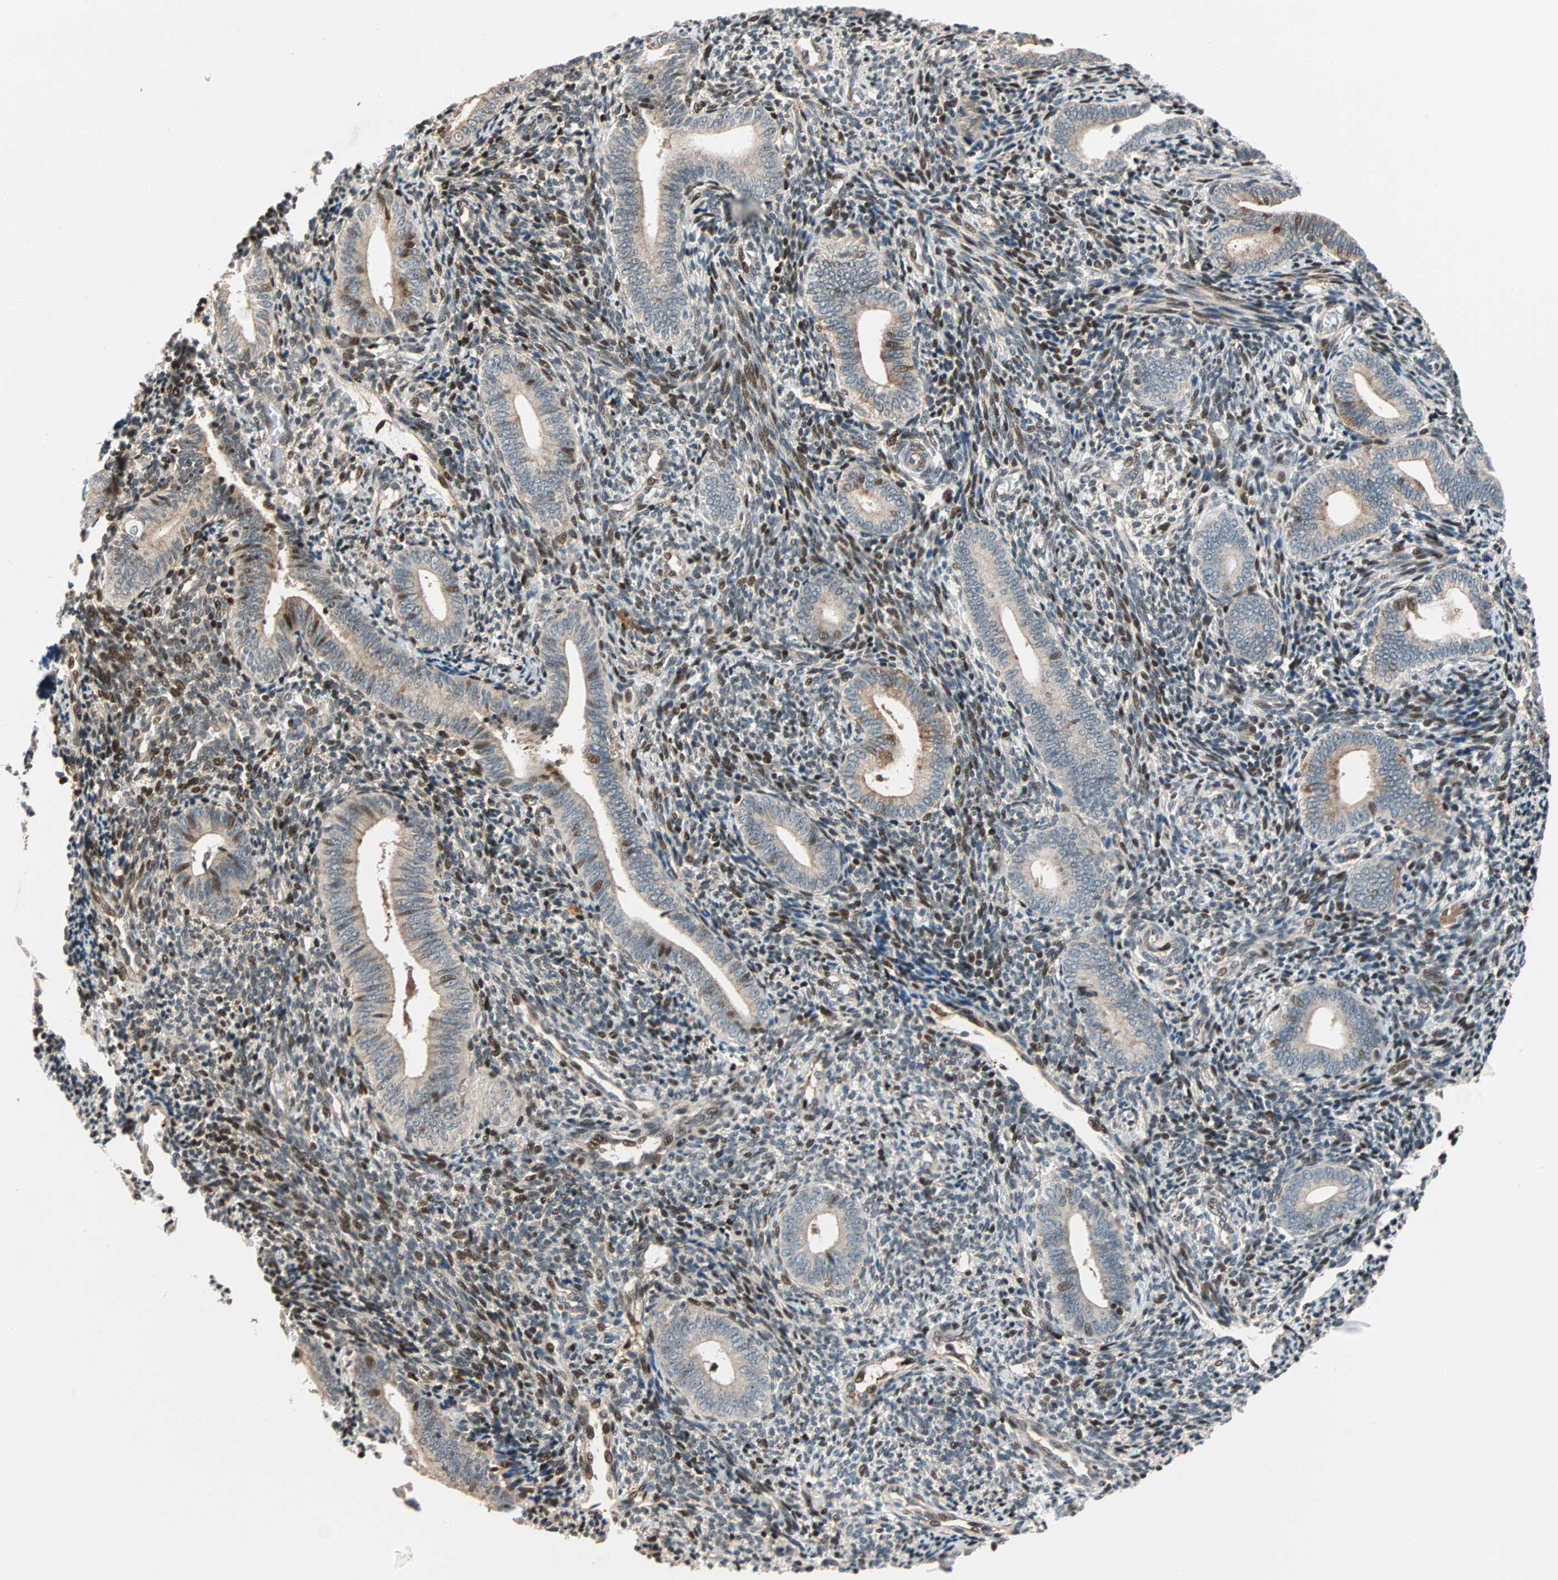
{"staining": {"intensity": "strong", "quantity": "25%-75%", "location": "cytoplasmic/membranous,nuclear"}, "tissue": "endometrium", "cell_type": "Cells in endometrial stroma", "image_type": "normal", "snomed": [{"axis": "morphology", "description": "Normal tissue, NOS"}, {"axis": "topography", "description": "Uterus"}, {"axis": "topography", "description": "Endometrium"}], "caption": "A brown stain shows strong cytoplasmic/membranous,nuclear positivity of a protein in cells in endometrial stroma of unremarkable endometrium.", "gene": "HECW1", "patient": {"sex": "female", "age": 33}}